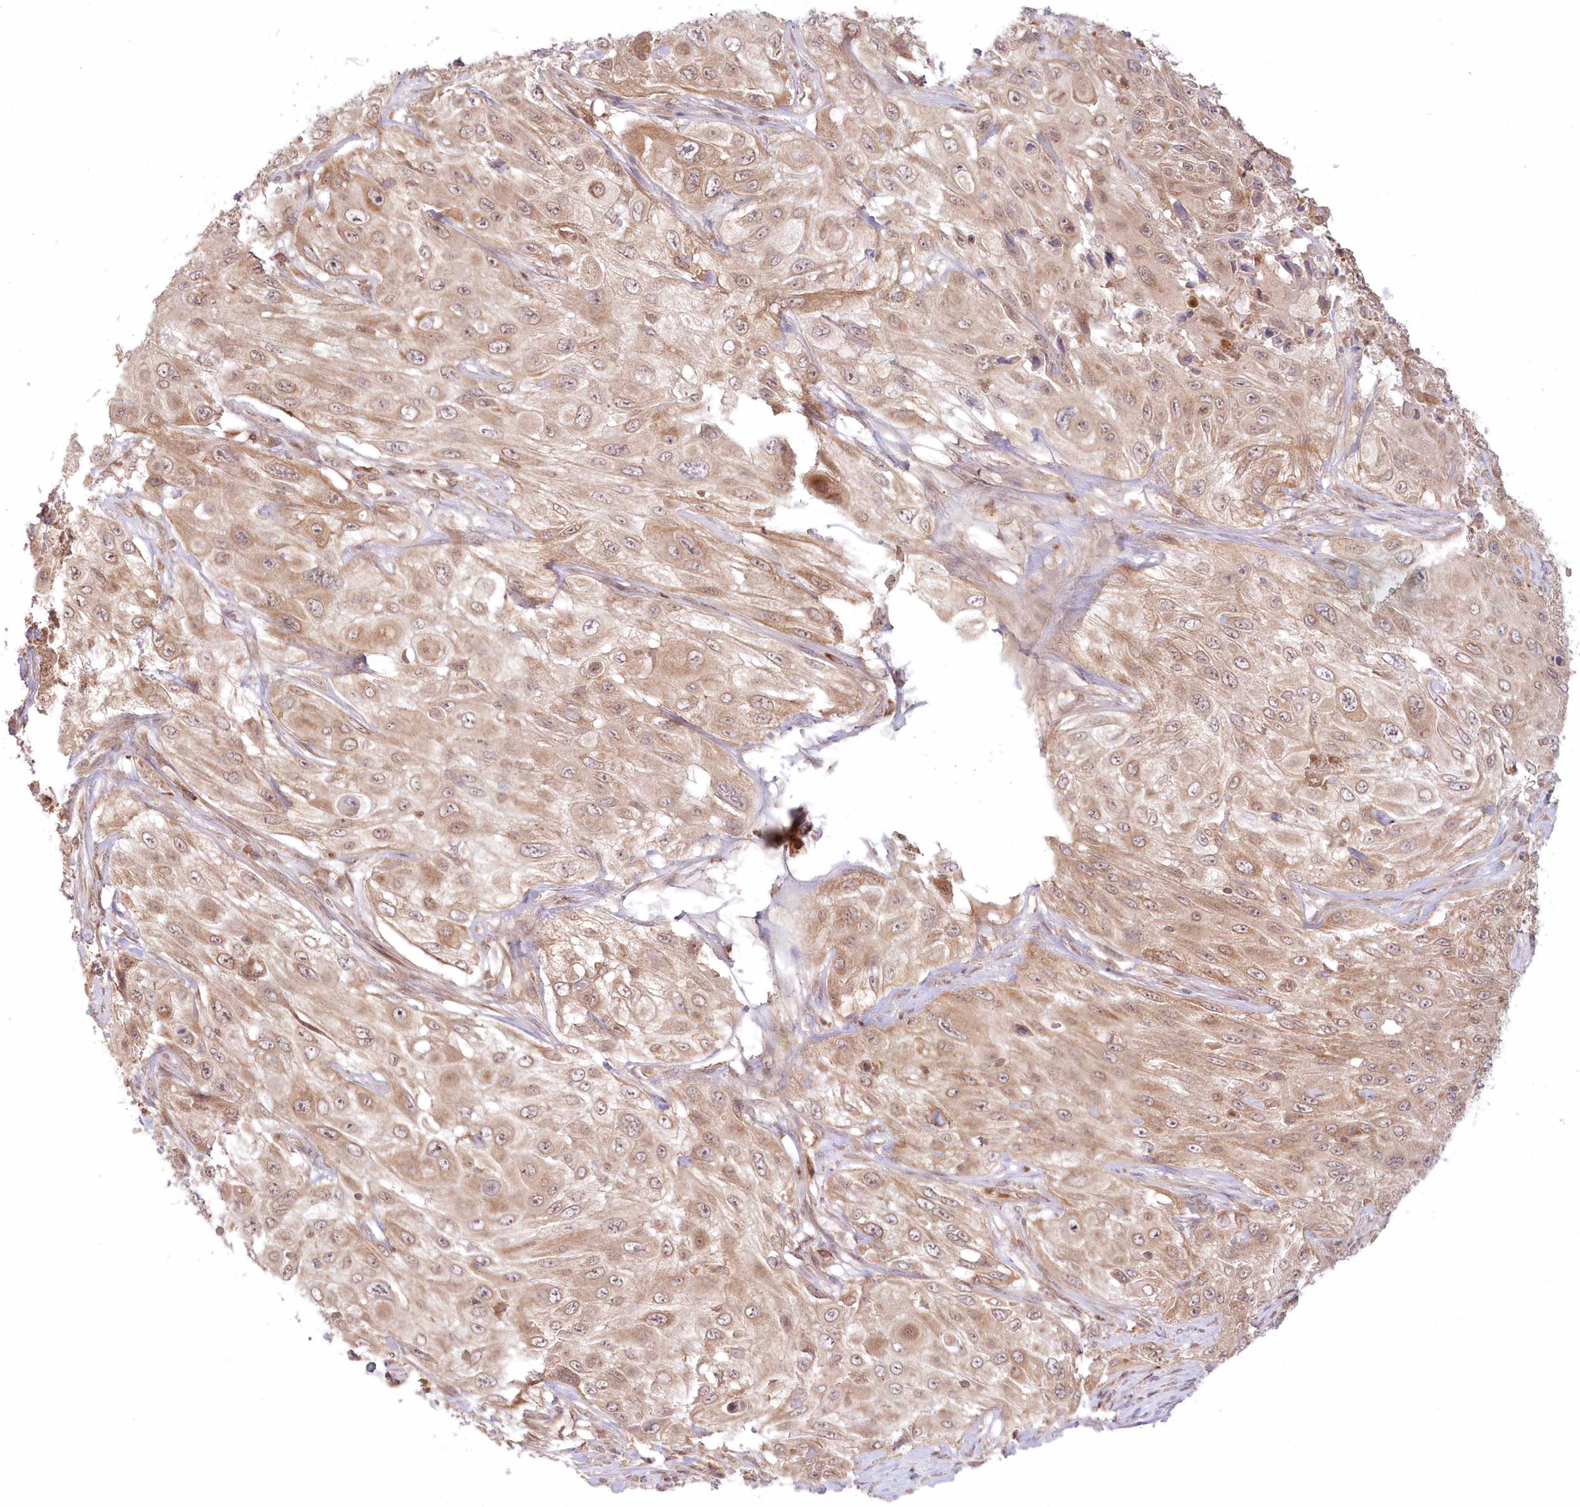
{"staining": {"intensity": "weak", "quantity": ">75%", "location": "cytoplasmic/membranous"}, "tissue": "cervical cancer", "cell_type": "Tumor cells", "image_type": "cancer", "snomed": [{"axis": "morphology", "description": "Squamous cell carcinoma, NOS"}, {"axis": "topography", "description": "Cervix"}], "caption": "This photomicrograph exhibits cervical cancer (squamous cell carcinoma) stained with immunohistochemistry (IHC) to label a protein in brown. The cytoplasmic/membranous of tumor cells show weak positivity for the protein. Nuclei are counter-stained blue.", "gene": "MTMR3", "patient": {"sex": "female", "age": 42}}